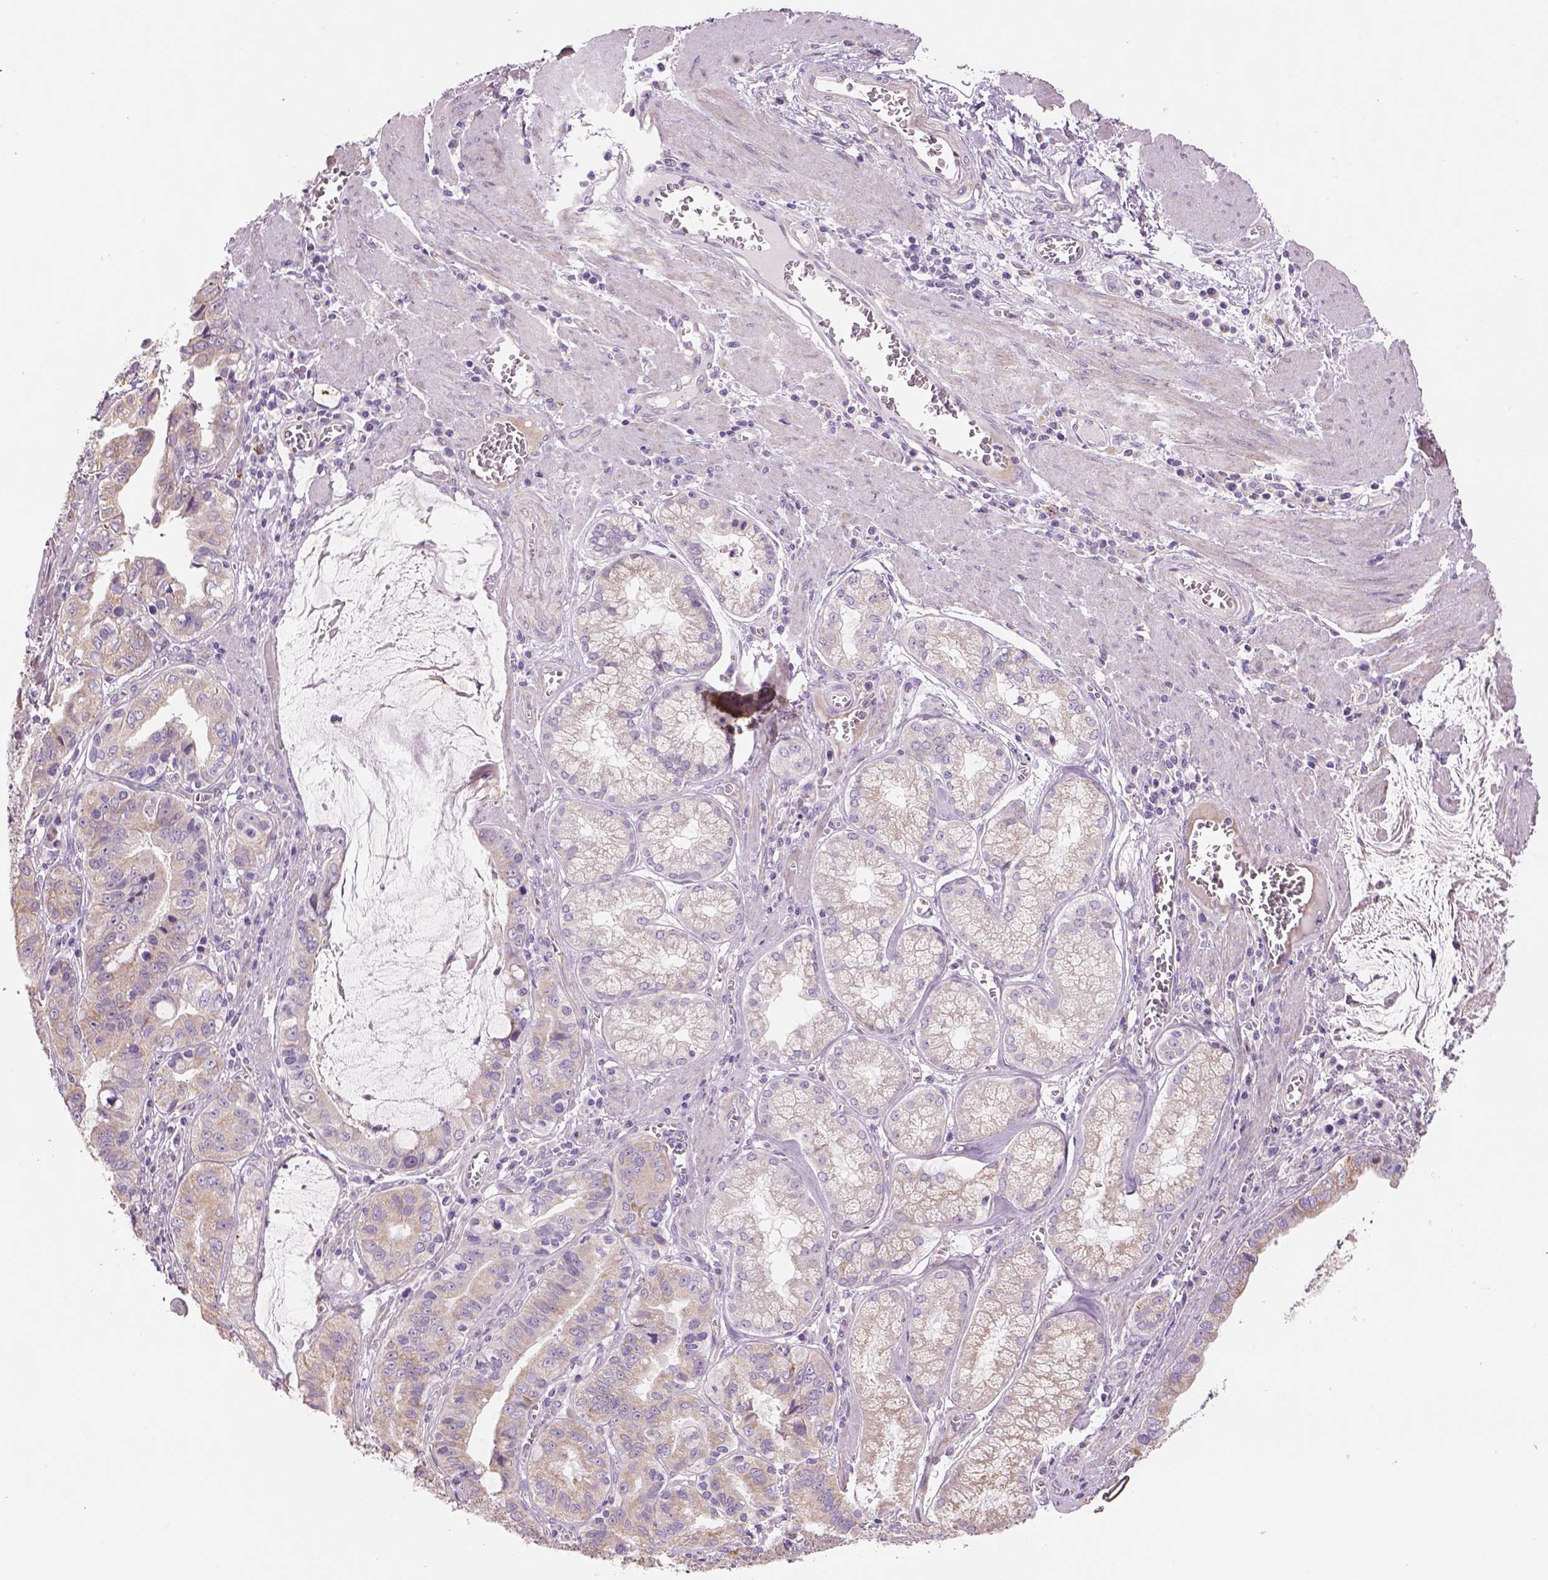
{"staining": {"intensity": "weak", "quantity": "25%-75%", "location": "cytoplasmic/membranous"}, "tissue": "stomach cancer", "cell_type": "Tumor cells", "image_type": "cancer", "snomed": [{"axis": "morphology", "description": "Adenocarcinoma, NOS"}, {"axis": "topography", "description": "Stomach, lower"}], "caption": "Immunohistochemistry of stomach adenocarcinoma reveals low levels of weak cytoplasmic/membranous positivity in approximately 25%-75% of tumor cells. (DAB IHC, brown staining for protein, blue staining for nuclei).", "gene": "IFT52", "patient": {"sex": "female", "age": 76}}